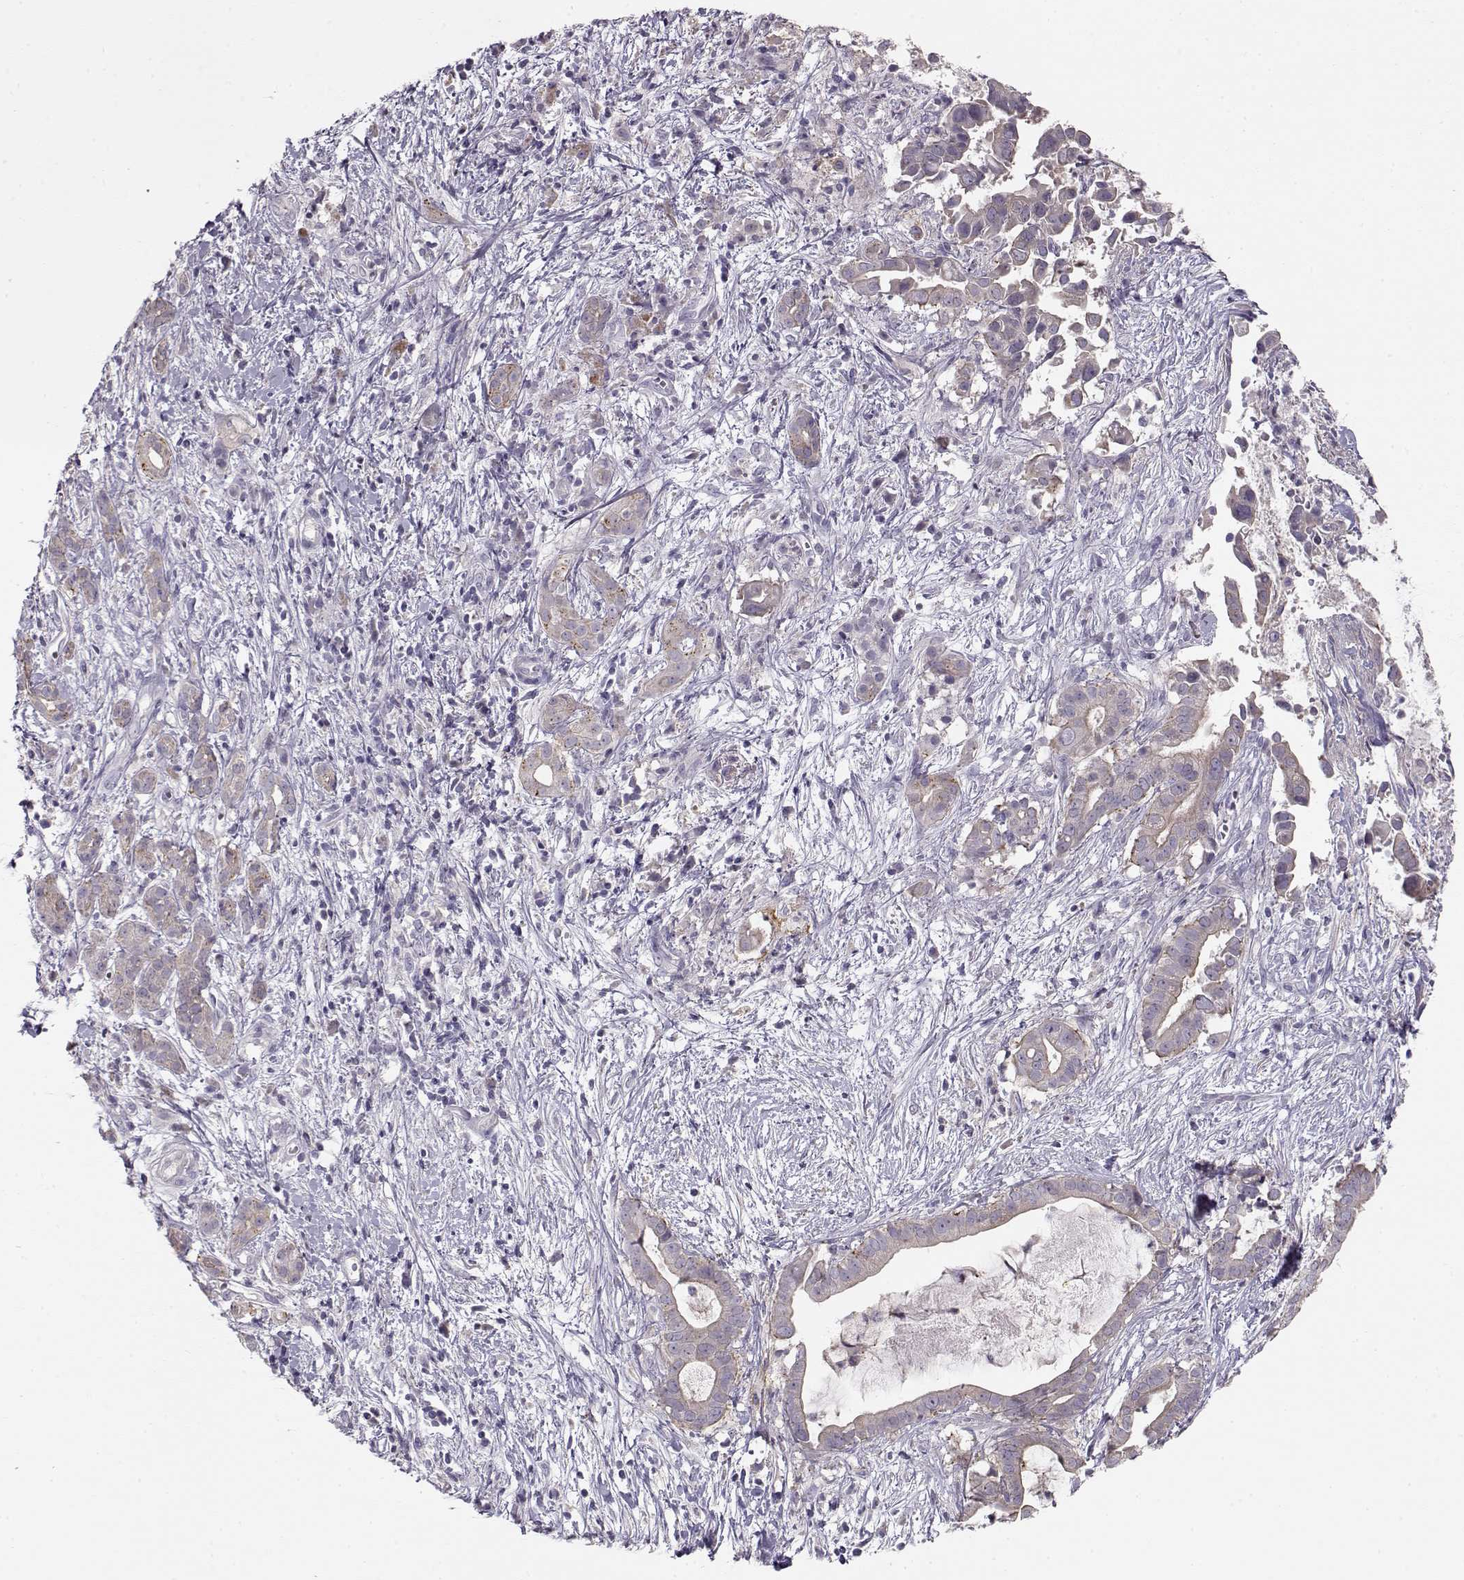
{"staining": {"intensity": "negative", "quantity": "none", "location": "none"}, "tissue": "pancreatic cancer", "cell_type": "Tumor cells", "image_type": "cancer", "snomed": [{"axis": "morphology", "description": "Adenocarcinoma, NOS"}, {"axis": "topography", "description": "Pancreas"}], "caption": "Image shows no significant protein staining in tumor cells of pancreatic cancer (adenocarcinoma).", "gene": "GRK1", "patient": {"sex": "male", "age": 61}}